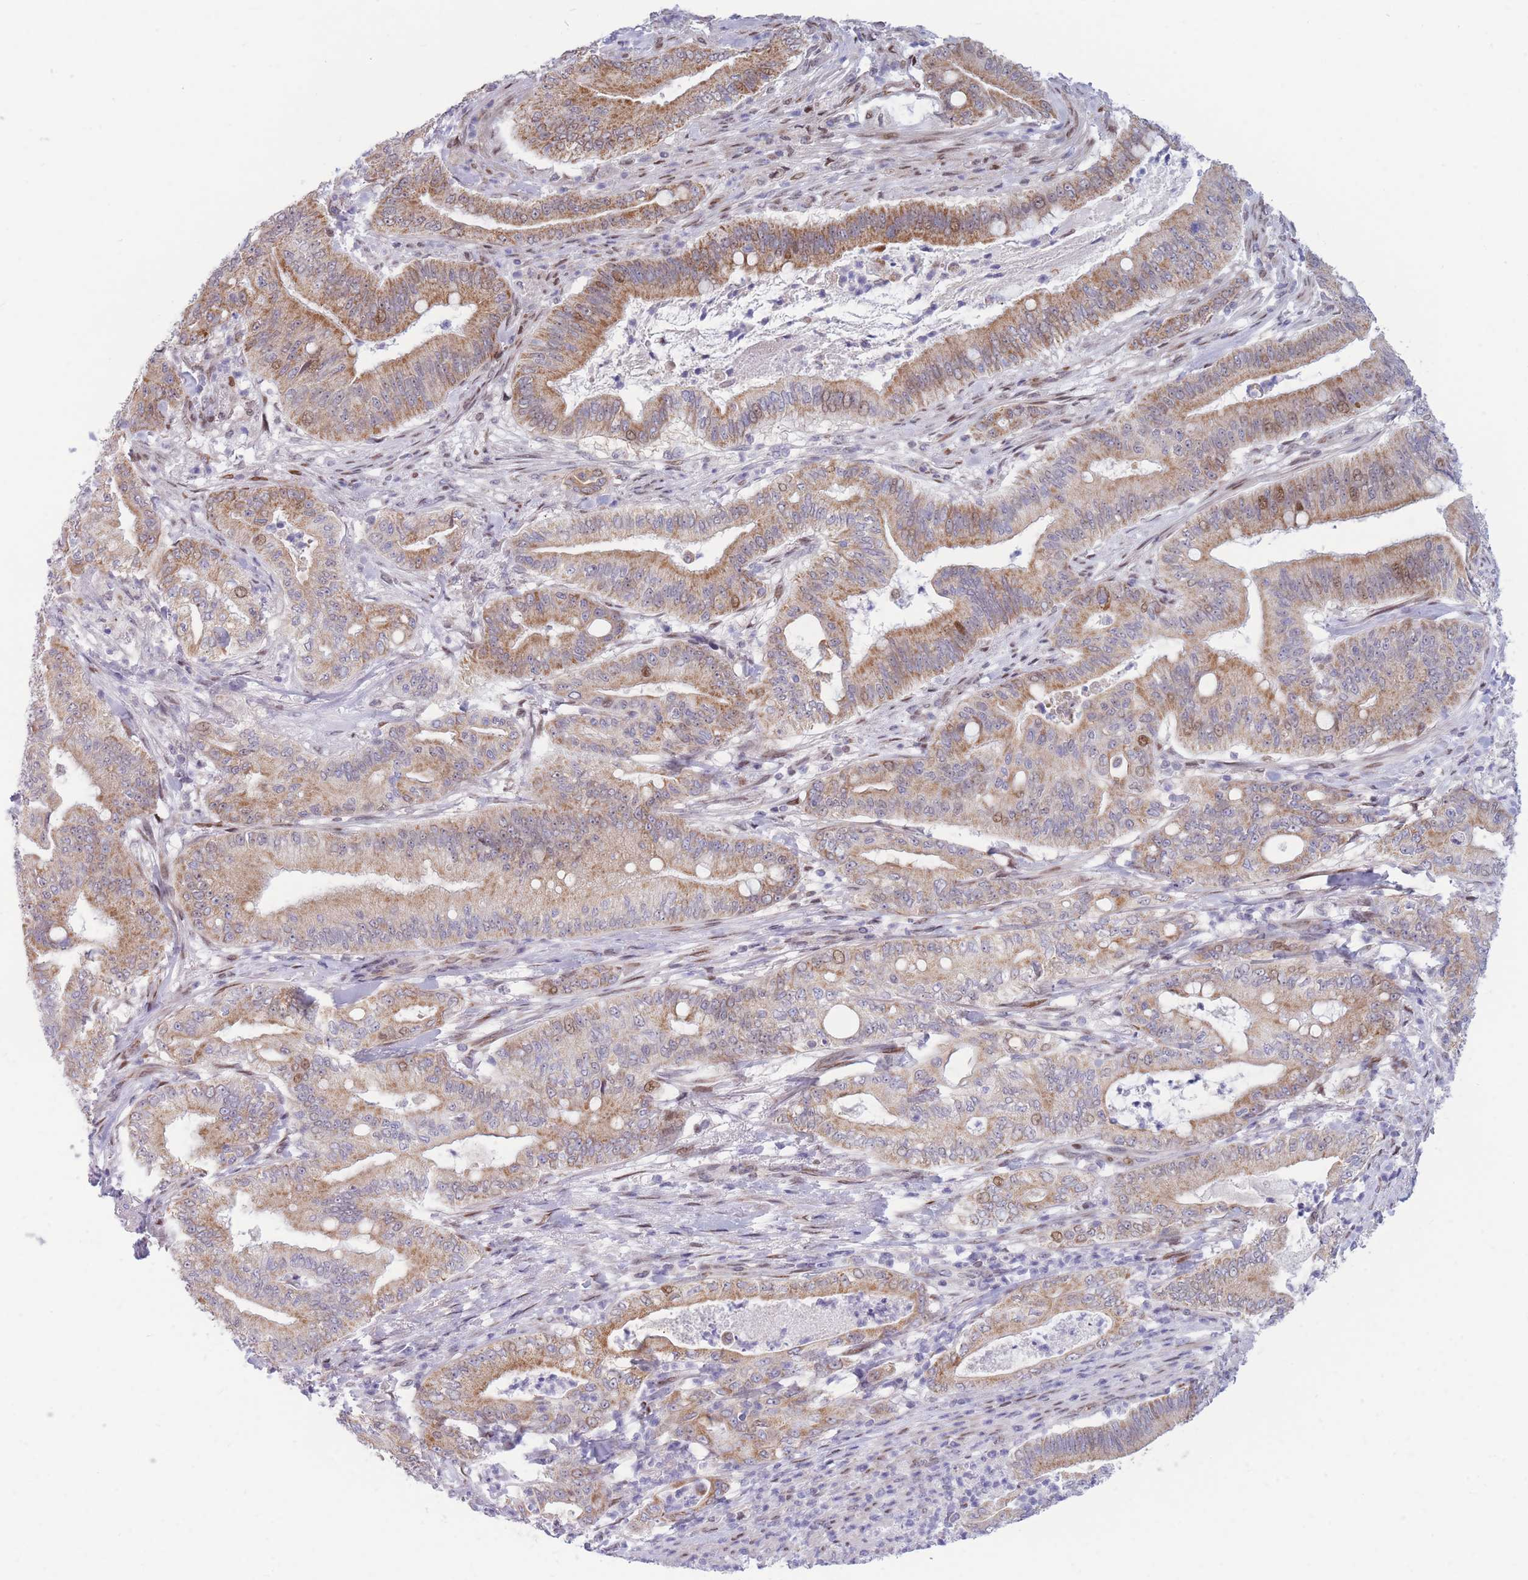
{"staining": {"intensity": "moderate", "quantity": ">75%", "location": "cytoplasmic/membranous"}, "tissue": "pancreatic cancer", "cell_type": "Tumor cells", "image_type": "cancer", "snomed": [{"axis": "morphology", "description": "Adenocarcinoma, NOS"}, {"axis": "topography", "description": "Pancreas"}], "caption": "Human adenocarcinoma (pancreatic) stained with a brown dye reveals moderate cytoplasmic/membranous positive positivity in approximately >75% of tumor cells.", "gene": "MOB4", "patient": {"sex": "male", "age": 71}}